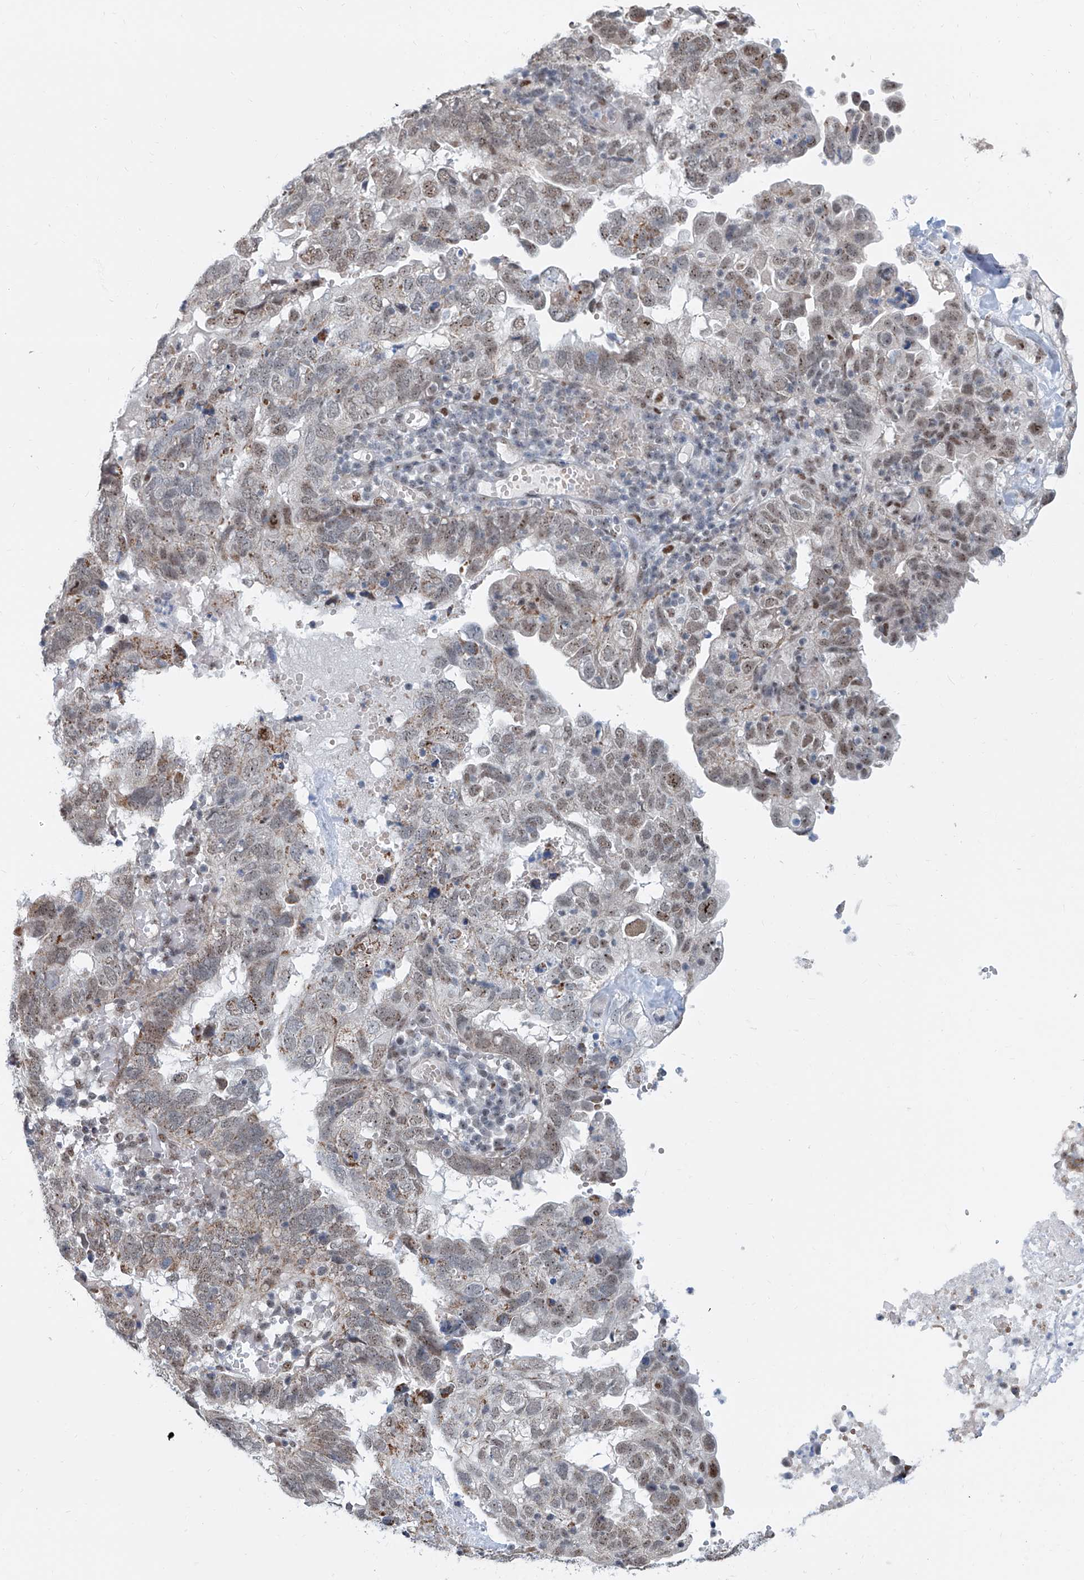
{"staining": {"intensity": "moderate", "quantity": "25%-75%", "location": "nuclear"}, "tissue": "endometrial cancer", "cell_type": "Tumor cells", "image_type": "cancer", "snomed": [{"axis": "morphology", "description": "Adenocarcinoma, NOS"}, {"axis": "topography", "description": "Uterus"}], "caption": "A brown stain highlights moderate nuclear expression of a protein in human endometrial cancer (adenocarcinoma) tumor cells.", "gene": "SDE2", "patient": {"sex": "female", "age": 77}}